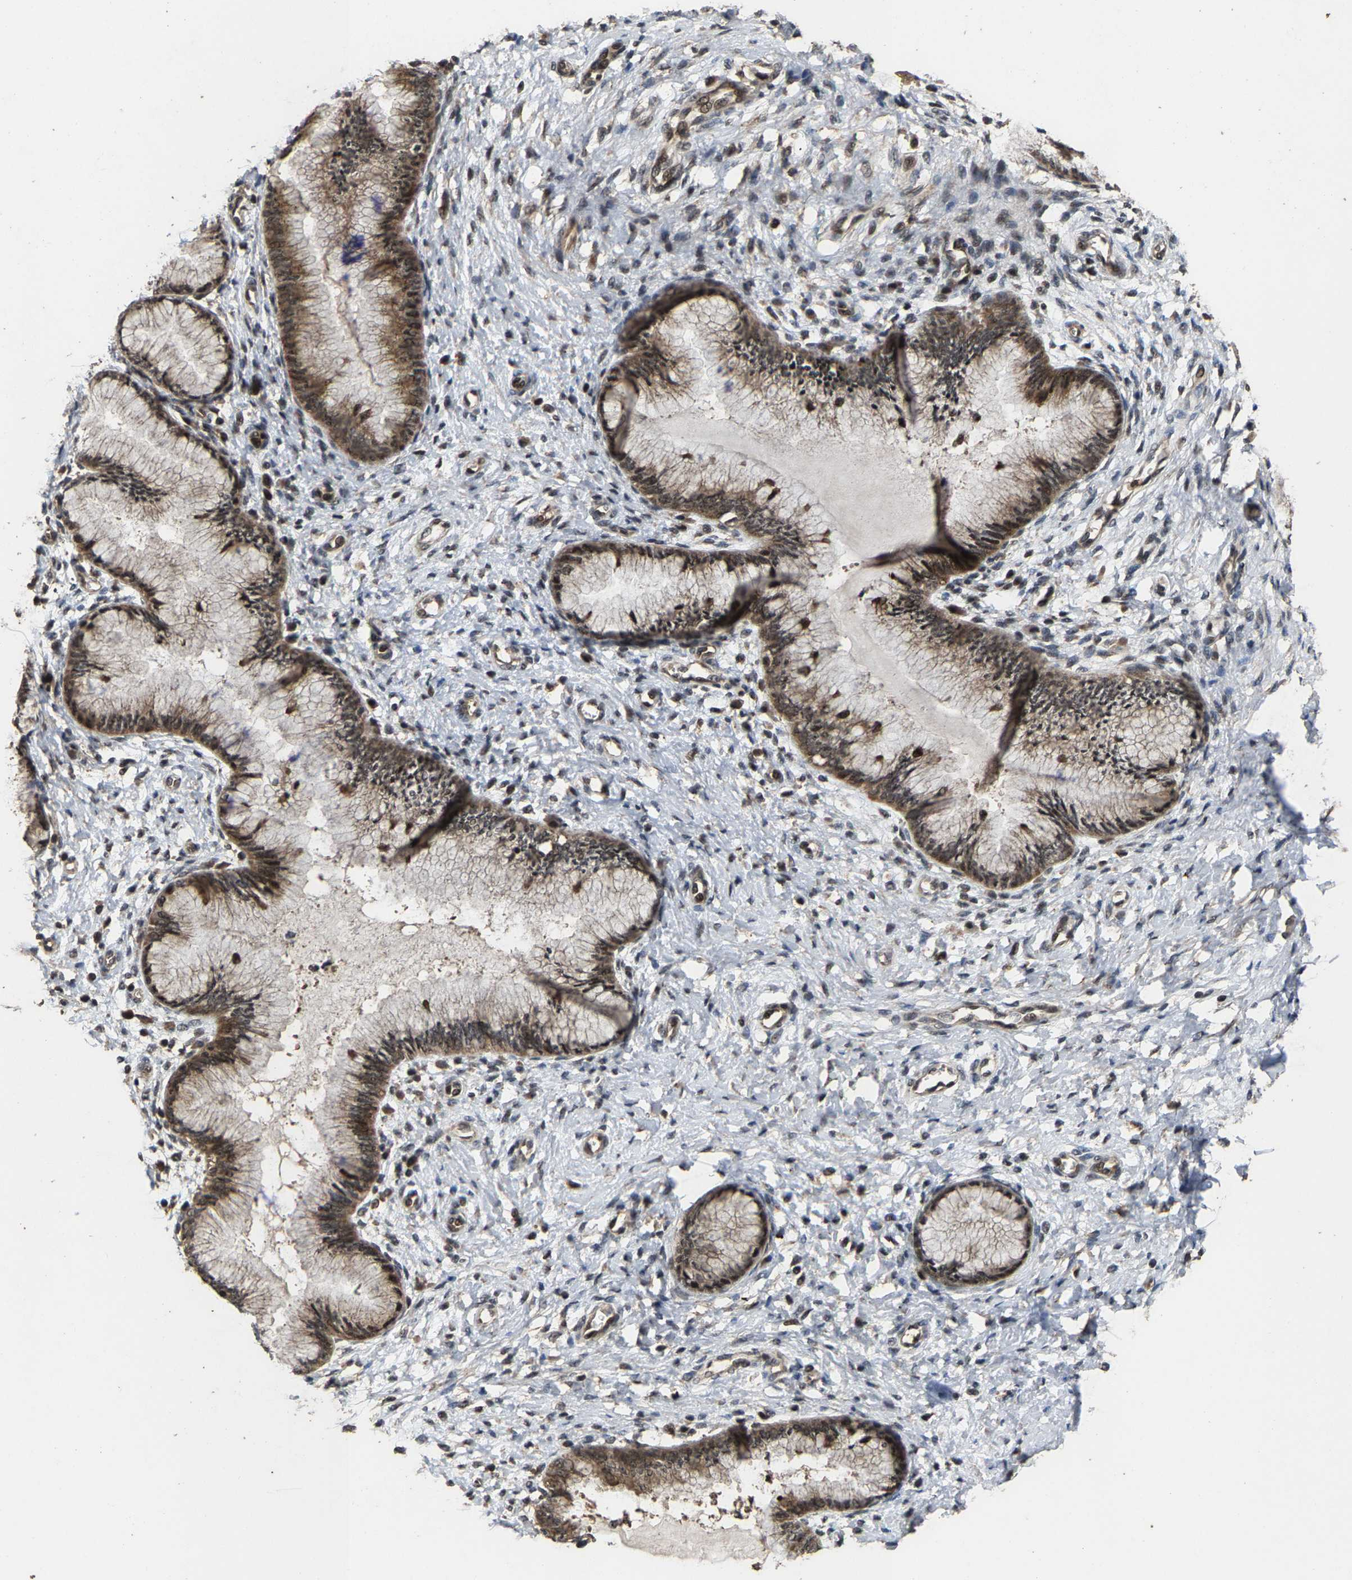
{"staining": {"intensity": "moderate", "quantity": ">75%", "location": "cytoplasmic/membranous,nuclear"}, "tissue": "cervix", "cell_type": "Glandular cells", "image_type": "normal", "snomed": [{"axis": "morphology", "description": "Normal tissue, NOS"}, {"axis": "topography", "description": "Cervix"}], "caption": "The micrograph demonstrates a brown stain indicating the presence of a protein in the cytoplasmic/membranous,nuclear of glandular cells in cervix. (brown staining indicates protein expression, while blue staining denotes nuclei).", "gene": "HAUS6", "patient": {"sex": "female", "age": 55}}